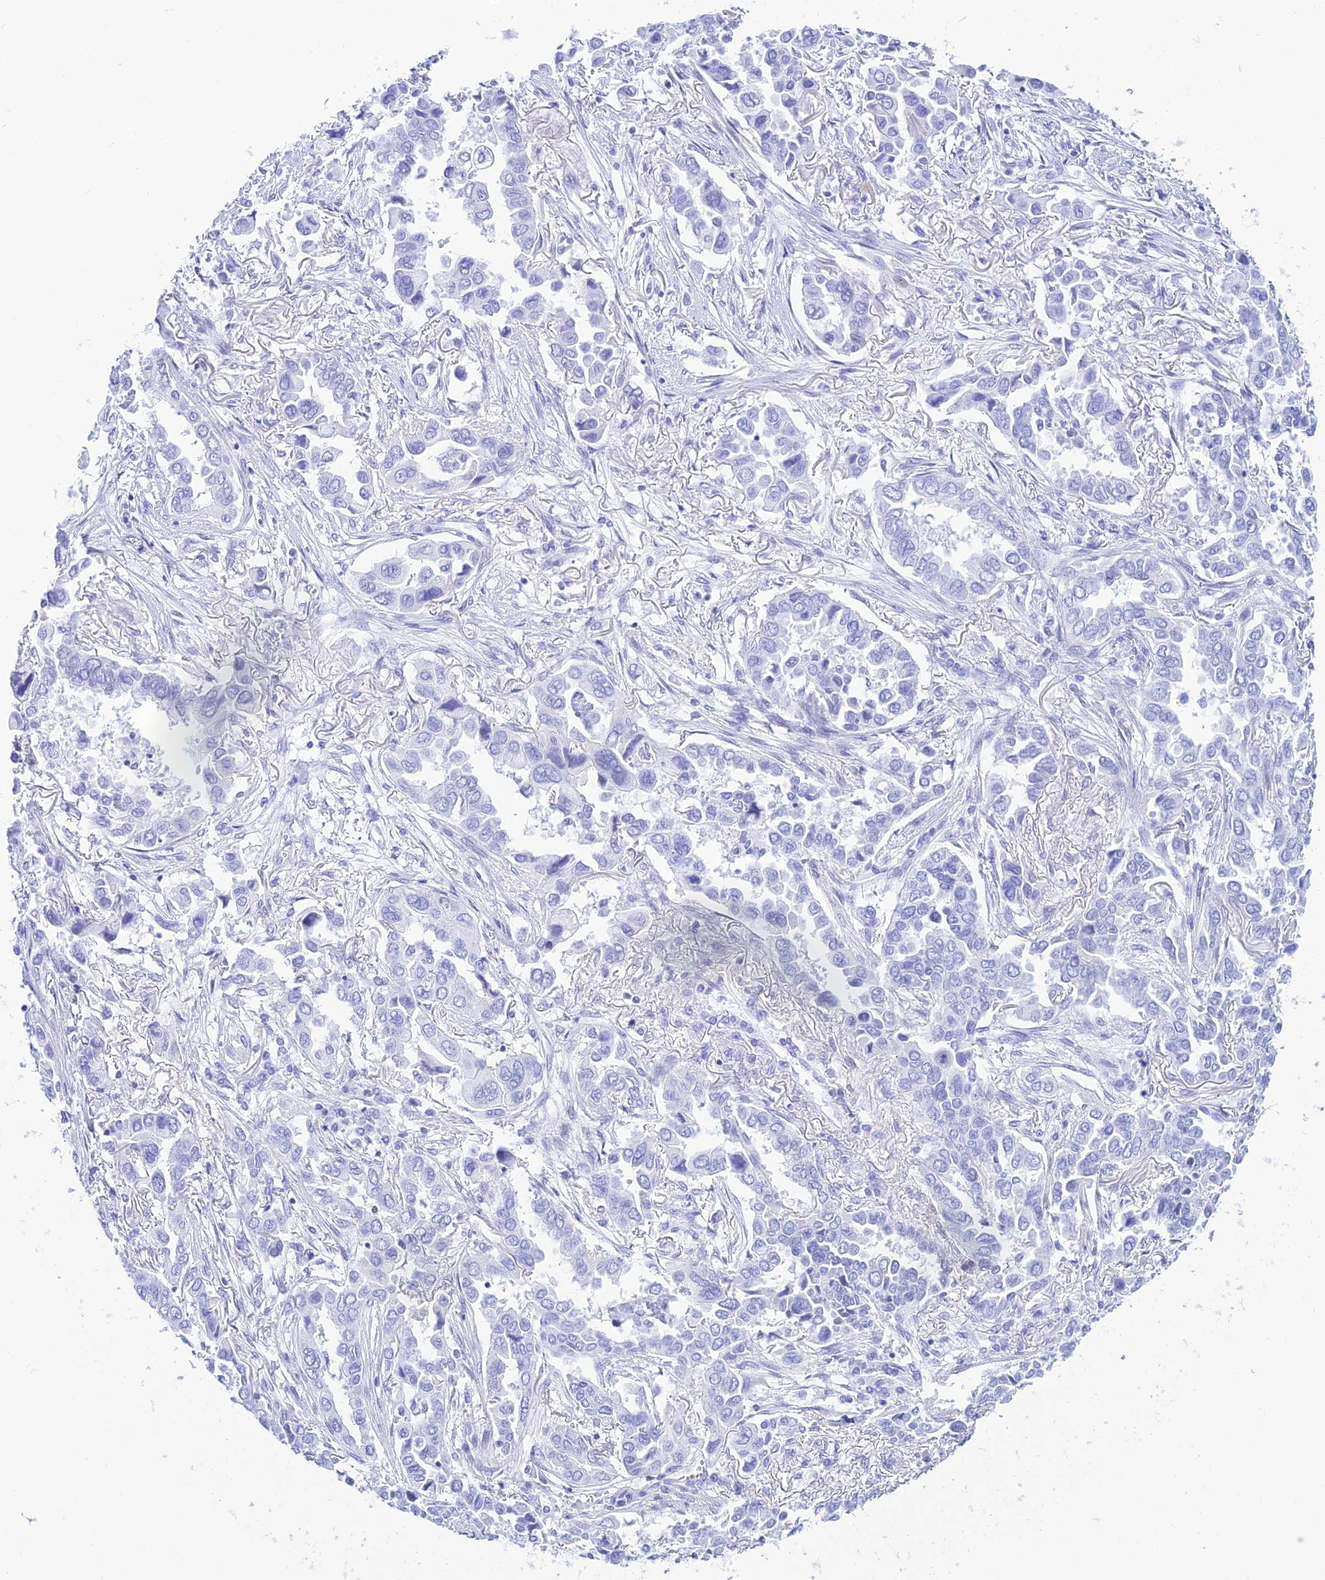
{"staining": {"intensity": "negative", "quantity": "none", "location": "none"}, "tissue": "lung cancer", "cell_type": "Tumor cells", "image_type": "cancer", "snomed": [{"axis": "morphology", "description": "Adenocarcinoma, NOS"}, {"axis": "topography", "description": "Lung"}], "caption": "Immunohistochemistry (IHC) image of neoplastic tissue: human lung adenocarcinoma stained with DAB (3,3'-diaminobenzidine) demonstrates no significant protein expression in tumor cells.", "gene": "PRNP", "patient": {"sex": "female", "age": 76}}